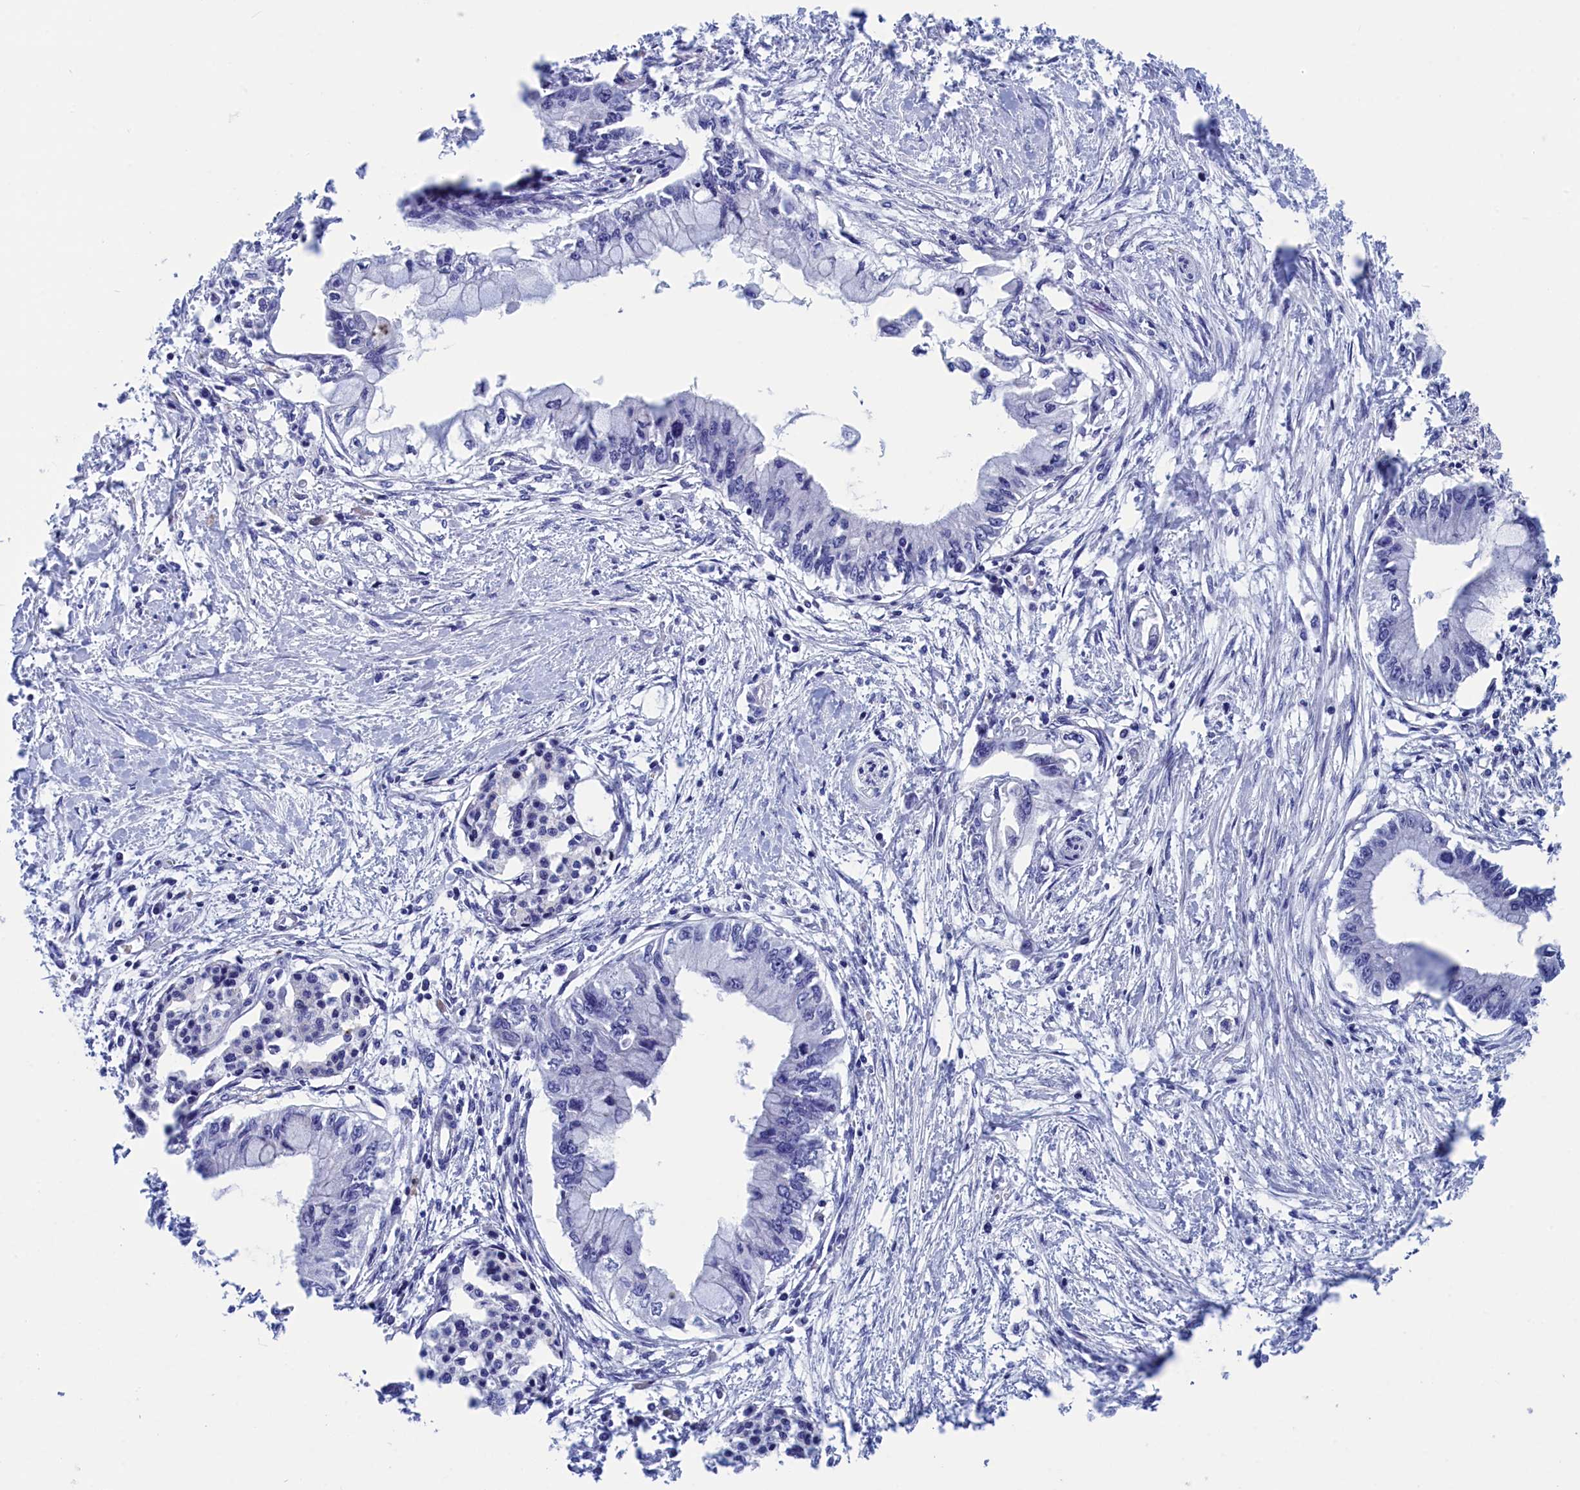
{"staining": {"intensity": "negative", "quantity": "none", "location": "none"}, "tissue": "pancreatic cancer", "cell_type": "Tumor cells", "image_type": "cancer", "snomed": [{"axis": "morphology", "description": "Adenocarcinoma, NOS"}, {"axis": "topography", "description": "Pancreas"}], "caption": "A micrograph of human pancreatic cancer is negative for staining in tumor cells.", "gene": "WDR83", "patient": {"sex": "male", "age": 48}}